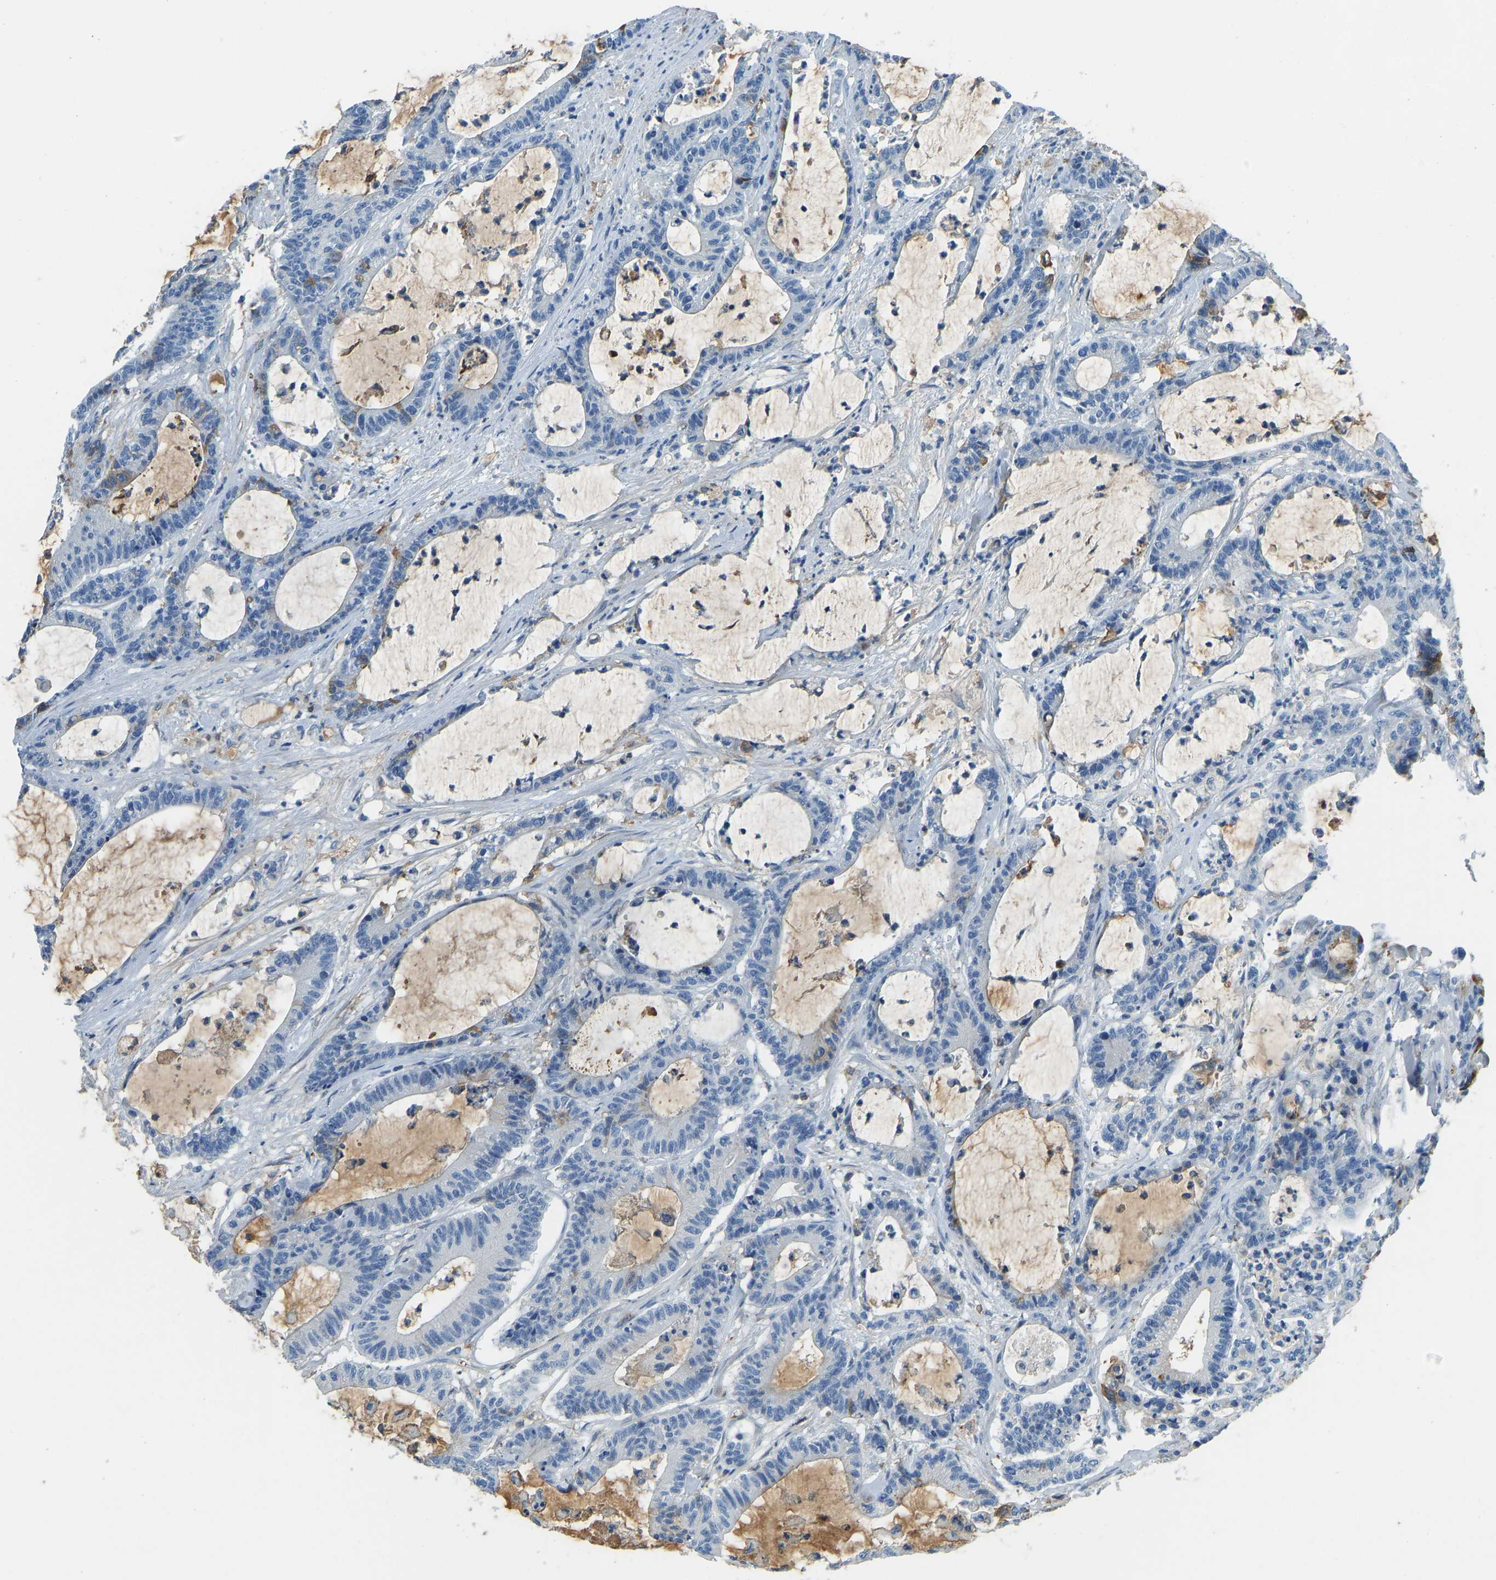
{"staining": {"intensity": "negative", "quantity": "none", "location": "none"}, "tissue": "colorectal cancer", "cell_type": "Tumor cells", "image_type": "cancer", "snomed": [{"axis": "morphology", "description": "Adenocarcinoma, NOS"}, {"axis": "topography", "description": "Colon"}], "caption": "DAB (3,3'-diaminobenzidine) immunohistochemical staining of colorectal cancer (adenocarcinoma) demonstrates no significant positivity in tumor cells. (DAB (3,3'-diaminobenzidine) IHC with hematoxylin counter stain).", "gene": "THBS4", "patient": {"sex": "female", "age": 84}}